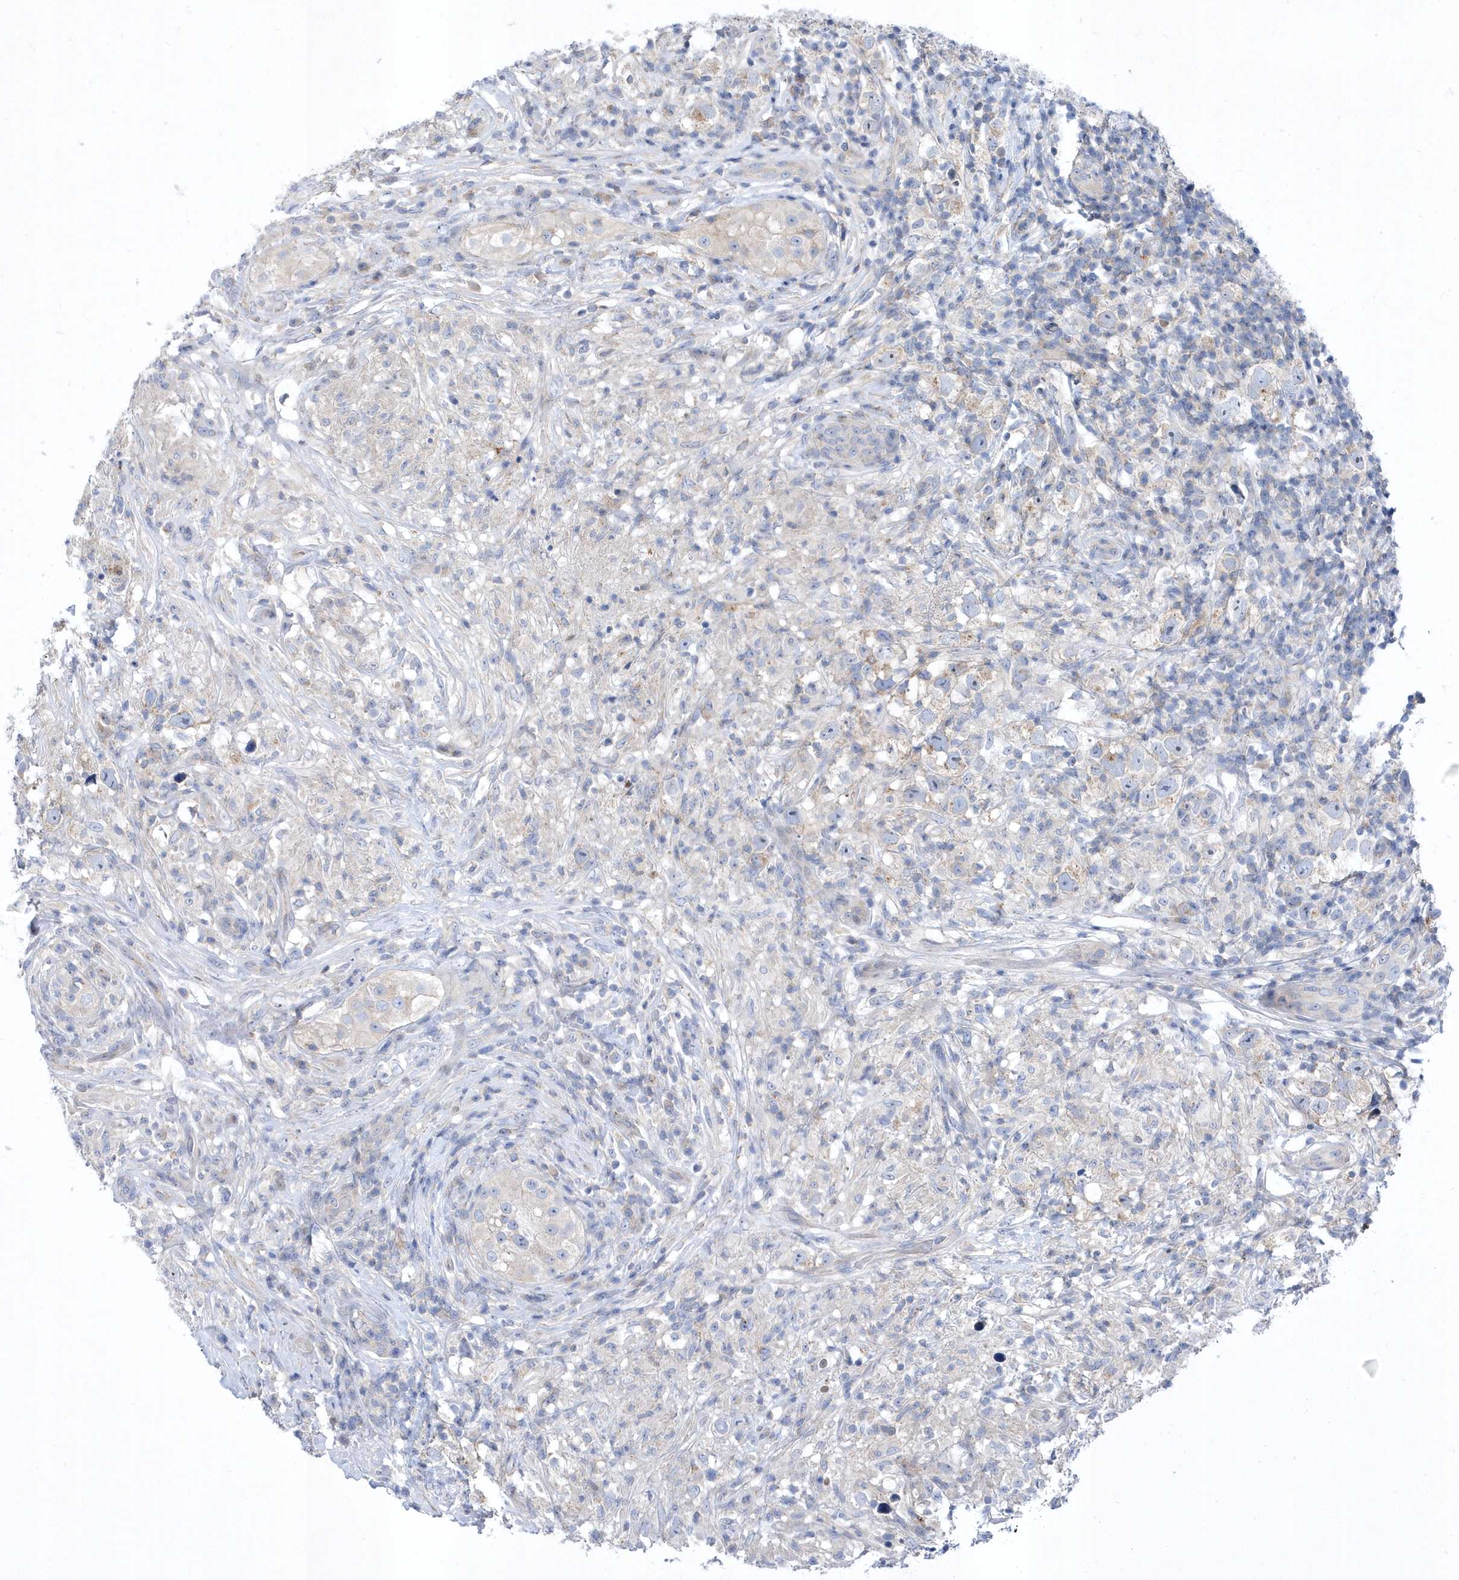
{"staining": {"intensity": "negative", "quantity": "none", "location": "none"}, "tissue": "testis cancer", "cell_type": "Tumor cells", "image_type": "cancer", "snomed": [{"axis": "morphology", "description": "Seminoma, NOS"}, {"axis": "topography", "description": "Testis"}], "caption": "Immunohistochemistry histopathology image of neoplastic tissue: testis cancer stained with DAB (3,3'-diaminobenzidine) reveals no significant protein positivity in tumor cells.", "gene": "LONRF2", "patient": {"sex": "male", "age": 49}}